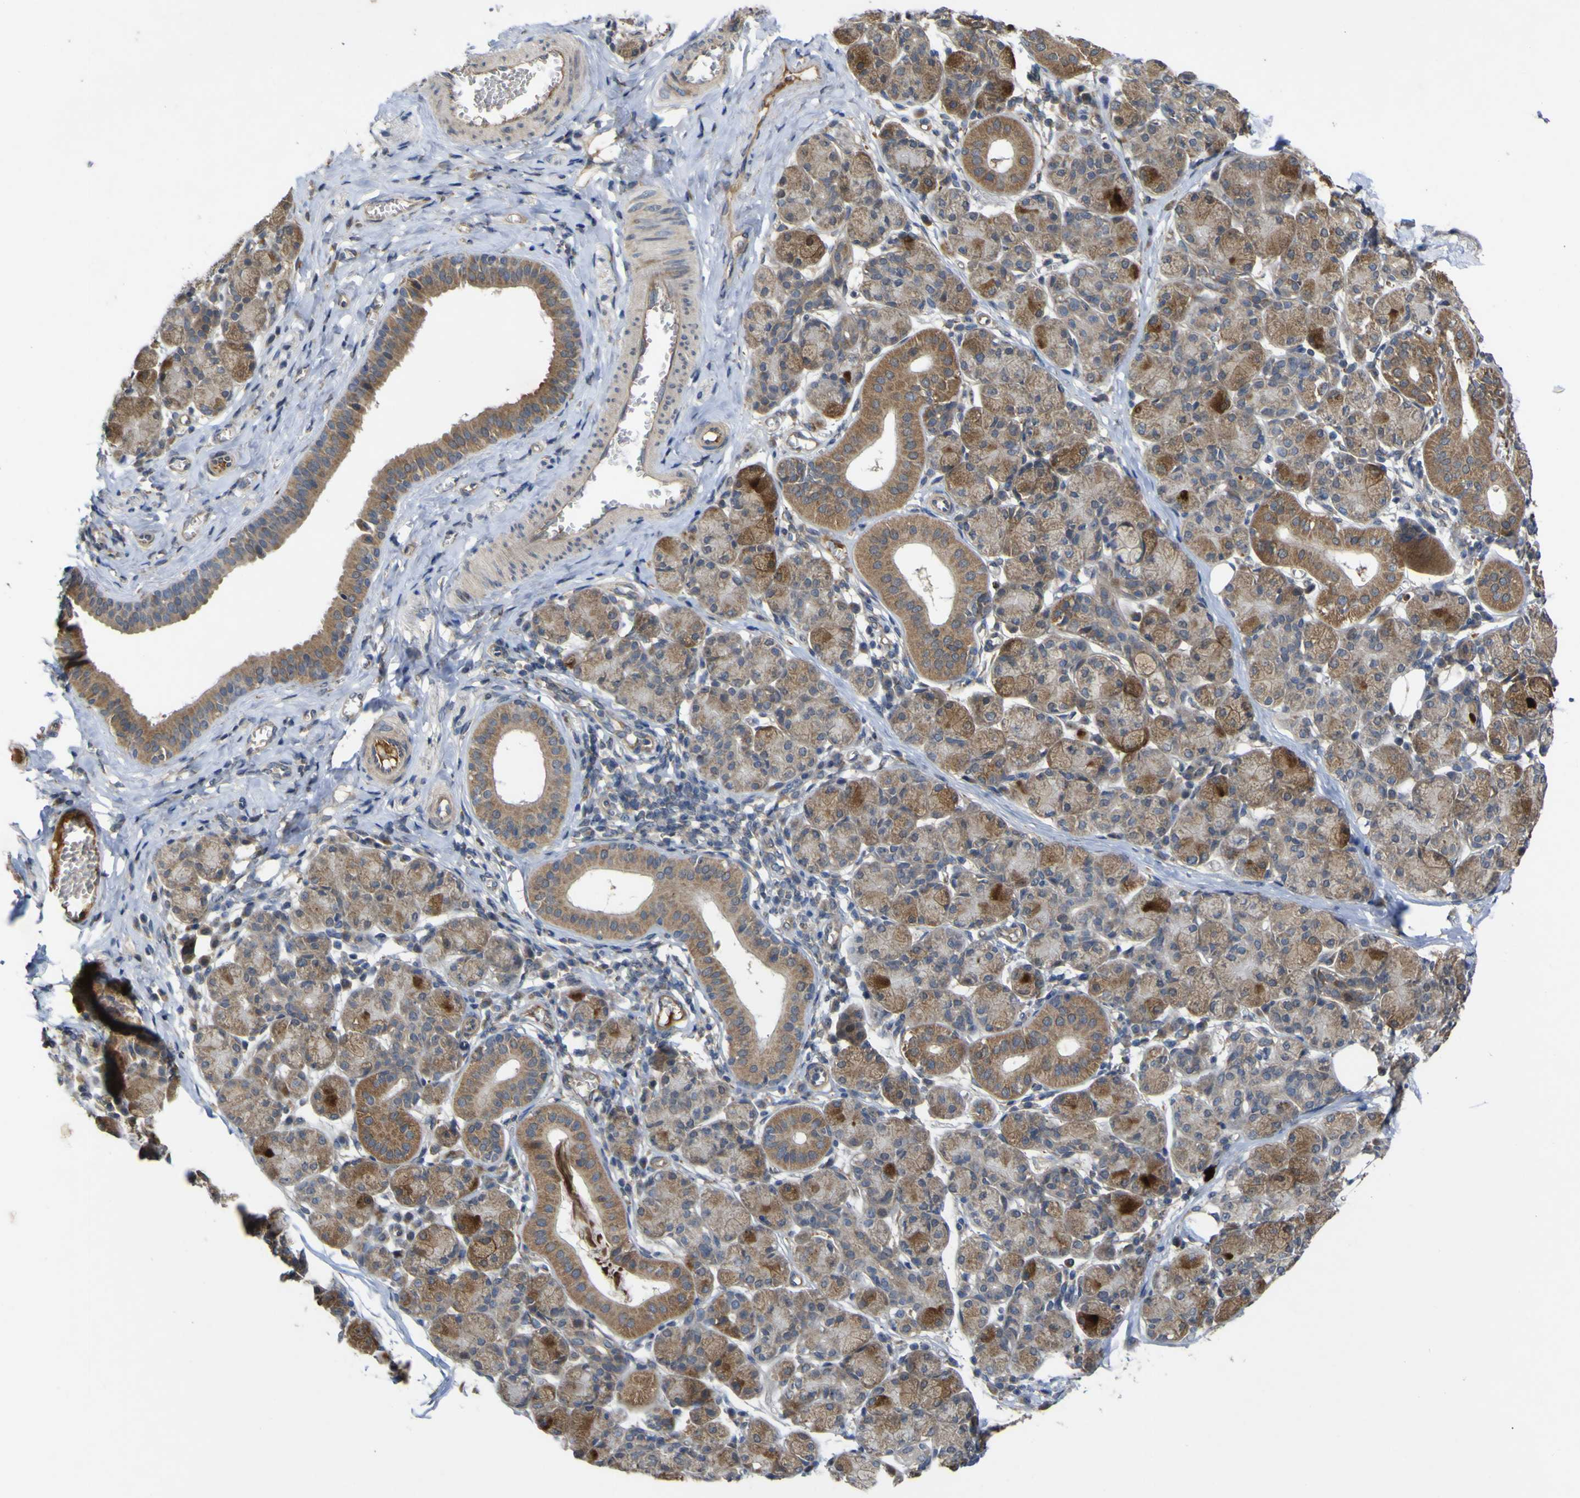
{"staining": {"intensity": "strong", "quantity": "25%-75%", "location": "cytoplasmic/membranous"}, "tissue": "salivary gland", "cell_type": "Glandular cells", "image_type": "normal", "snomed": [{"axis": "morphology", "description": "Normal tissue, NOS"}, {"axis": "morphology", "description": "Inflammation, NOS"}, {"axis": "topography", "description": "Lymph node"}, {"axis": "topography", "description": "Salivary gland"}], "caption": "Strong cytoplasmic/membranous expression is seen in about 25%-75% of glandular cells in normal salivary gland. The staining was performed using DAB to visualize the protein expression in brown, while the nuclei were stained in blue with hematoxylin (Magnification: 20x).", "gene": "IRAK2", "patient": {"sex": "male", "age": 3}}